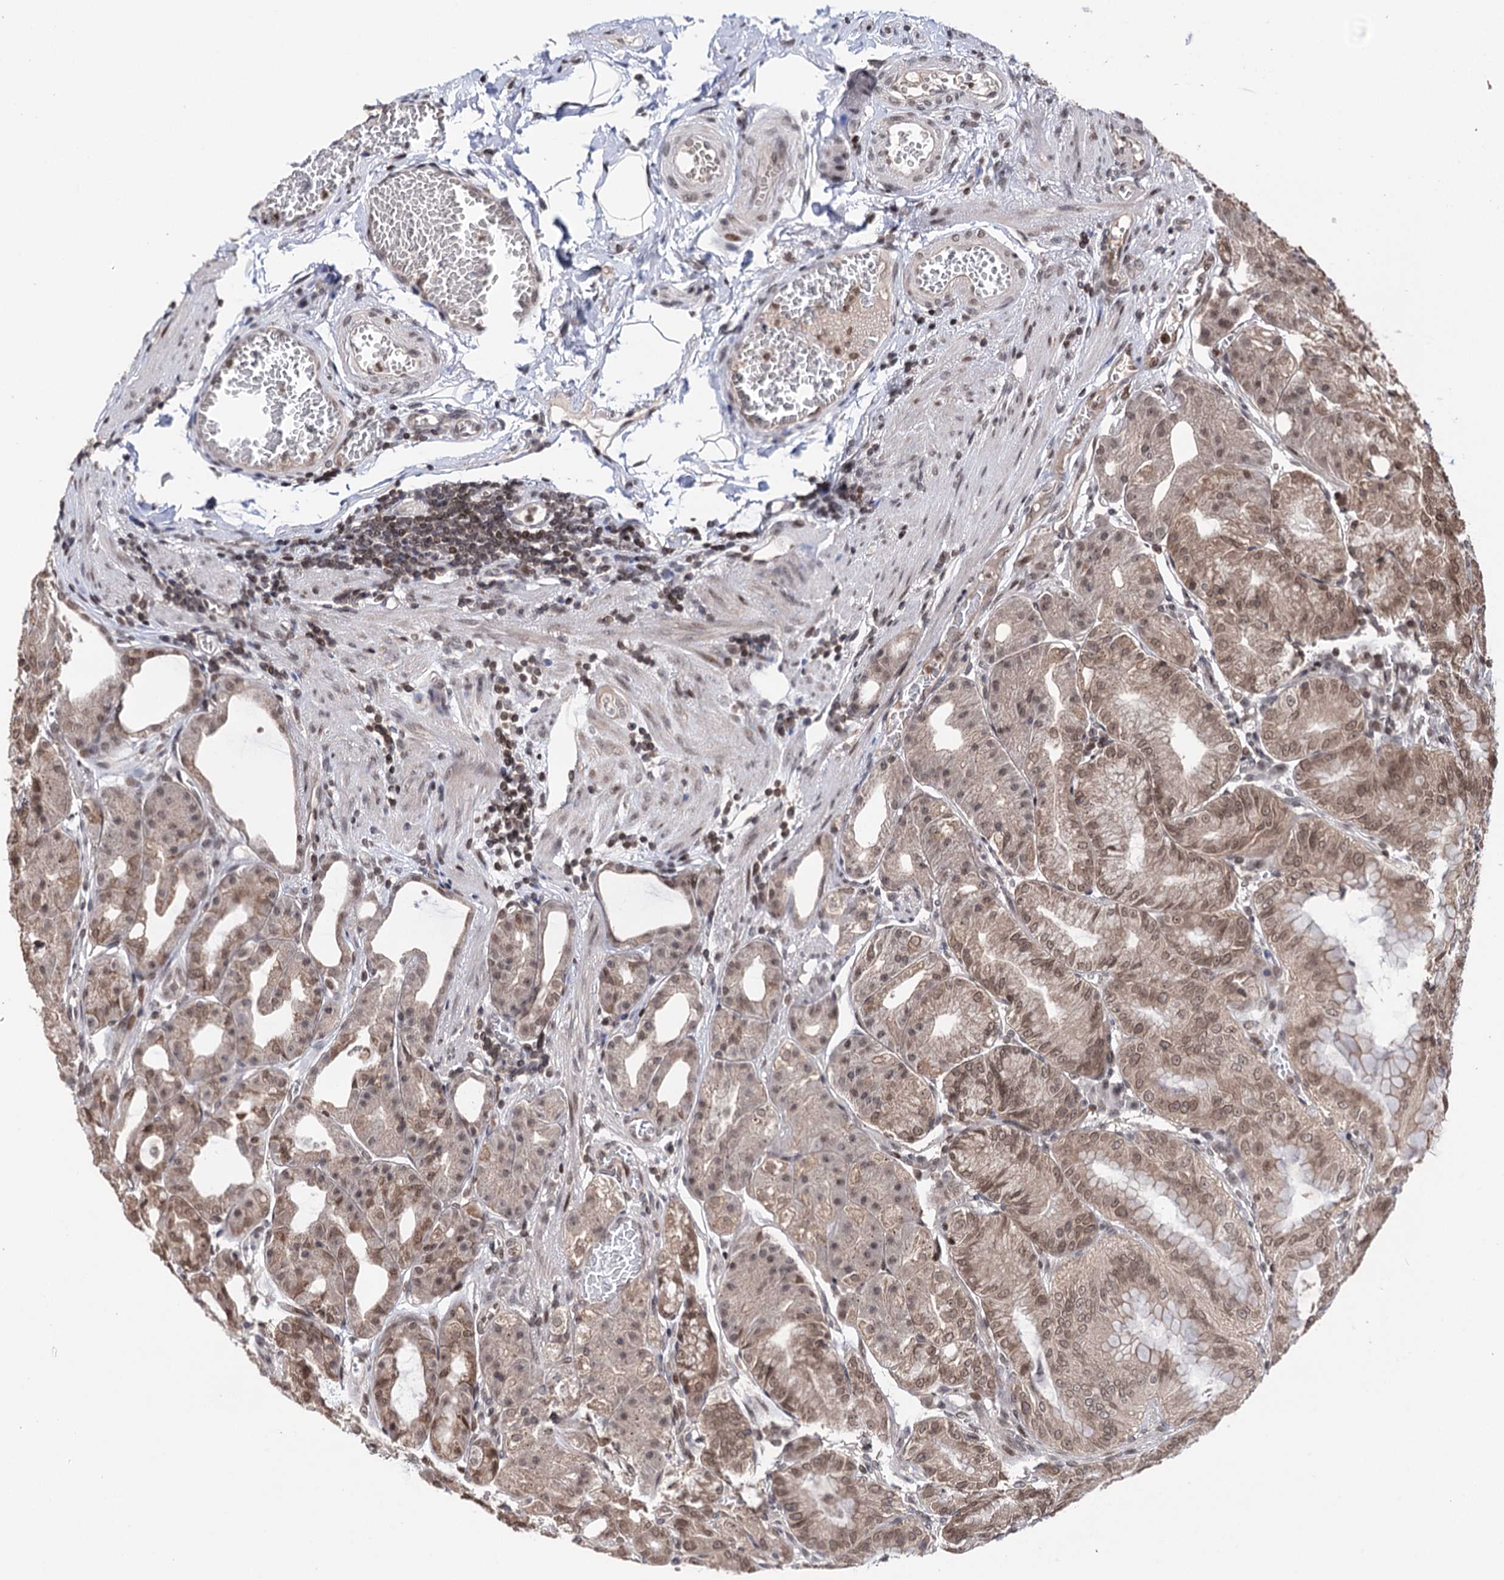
{"staining": {"intensity": "moderate", "quantity": ">75%", "location": "cytoplasmic/membranous,nuclear"}, "tissue": "stomach", "cell_type": "Glandular cells", "image_type": "normal", "snomed": [{"axis": "morphology", "description": "Normal tissue, NOS"}, {"axis": "topography", "description": "Stomach, upper"}, {"axis": "topography", "description": "Stomach, lower"}], "caption": "This micrograph demonstrates immunohistochemistry (IHC) staining of normal human stomach, with medium moderate cytoplasmic/membranous,nuclear expression in approximately >75% of glandular cells.", "gene": "CCDC77", "patient": {"sex": "male", "age": 71}}